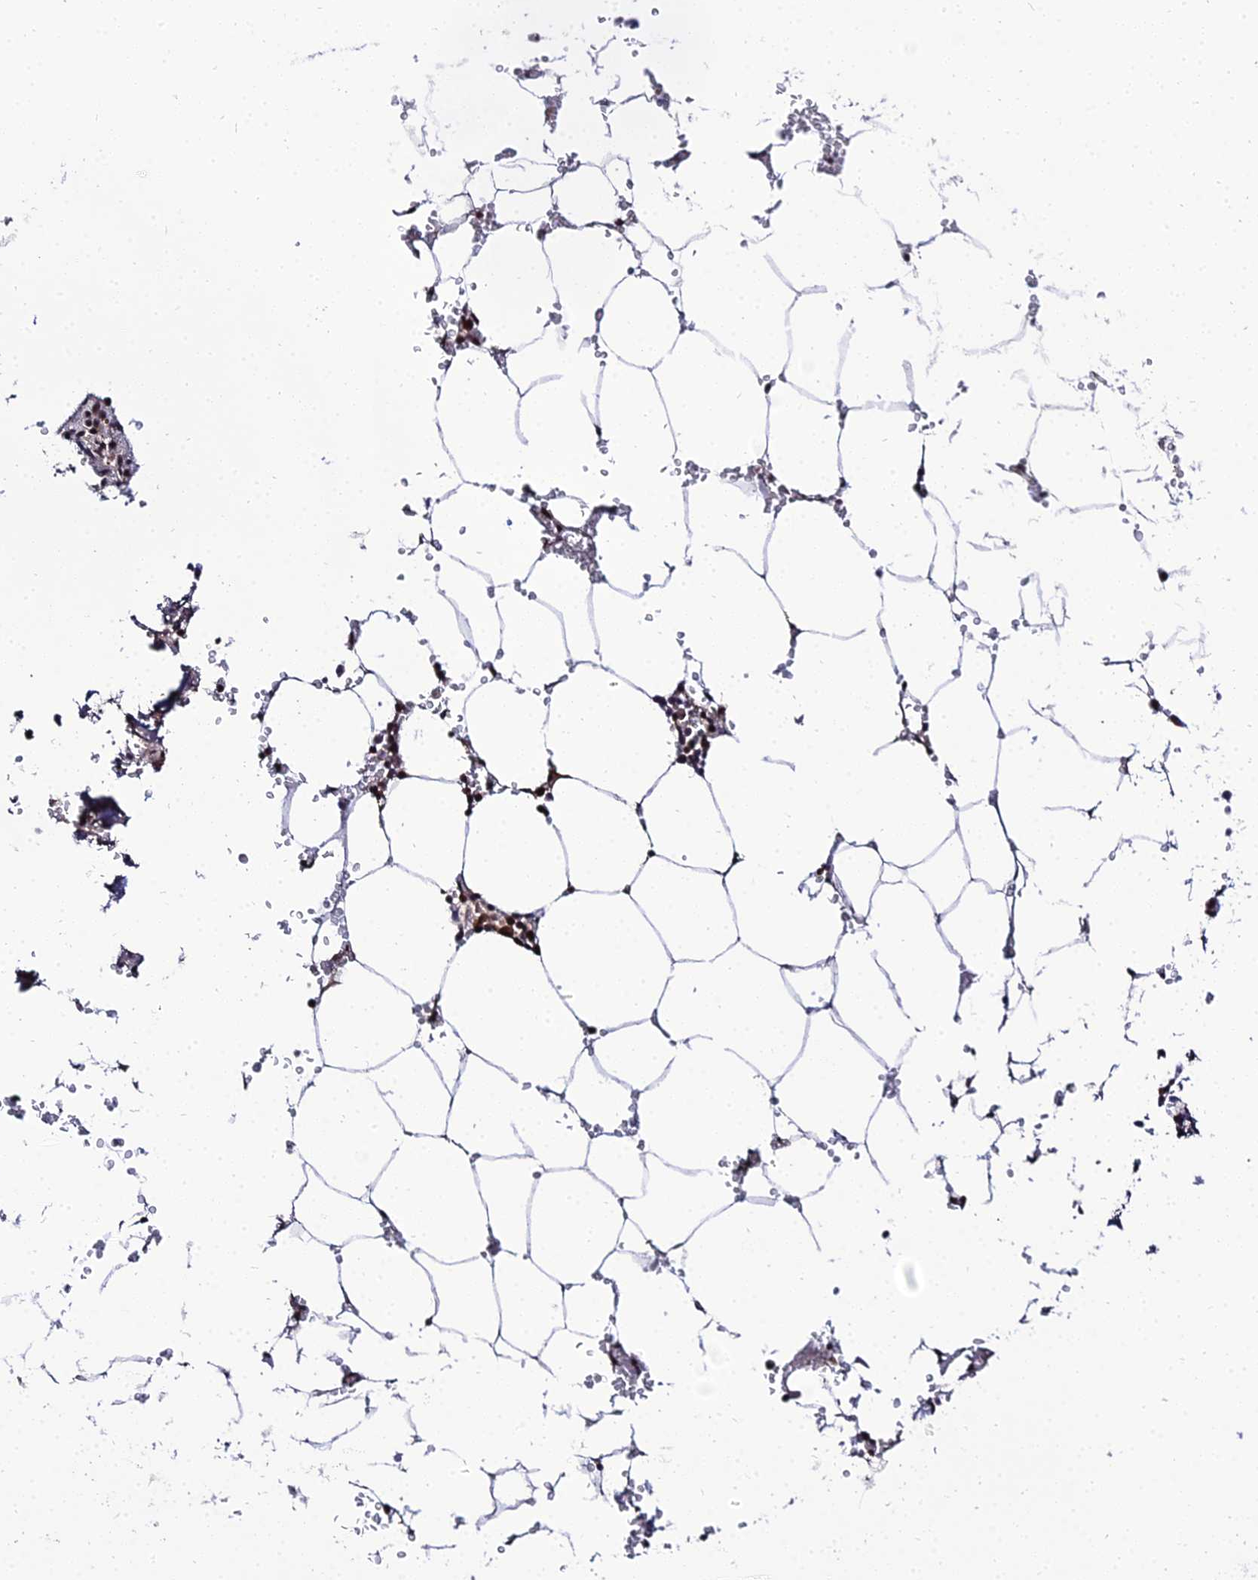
{"staining": {"intensity": "moderate", "quantity": "25%-75%", "location": "nuclear"}, "tissue": "bone marrow", "cell_type": "Hematopoietic cells", "image_type": "normal", "snomed": [{"axis": "morphology", "description": "Normal tissue, NOS"}, {"axis": "topography", "description": "Bone marrow"}], "caption": "Hematopoietic cells demonstrate moderate nuclear staining in approximately 25%-75% of cells in unremarkable bone marrow.", "gene": "EXOSC3", "patient": {"sex": "male", "age": 70}}